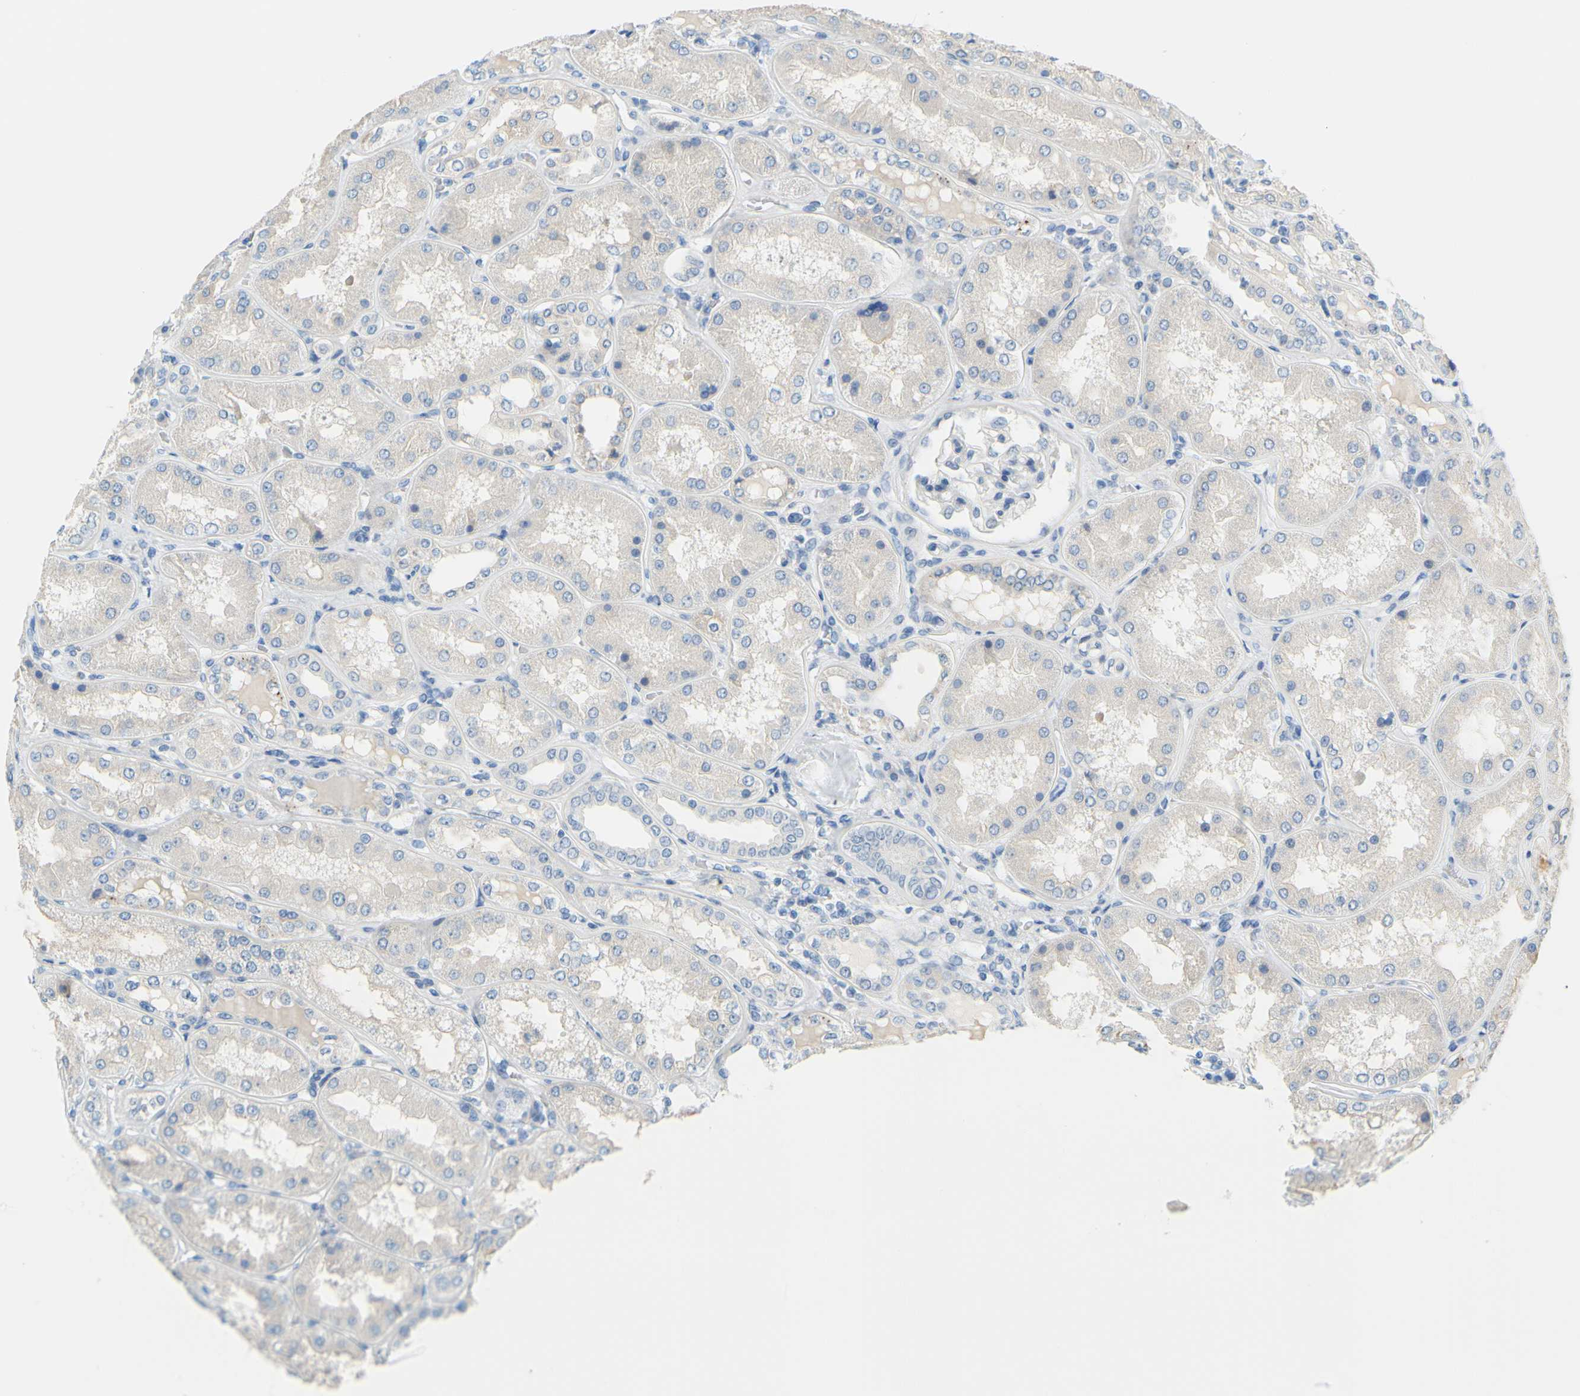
{"staining": {"intensity": "negative", "quantity": "none", "location": "none"}, "tissue": "kidney", "cell_type": "Cells in glomeruli", "image_type": "normal", "snomed": [{"axis": "morphology", "description": "Normal tissue, NOS"}, {"axis": "topography", "description": "Kidney"}], "caption": "IHC histopathology image of unremarkable kidney stained for a protein (brown), which displays no expression in cells in glomeruli. (IHC, brightfield microscopy, high magnification).", "gene": "SLC1A2", "patient": {"sex": "female", "age": 56}}